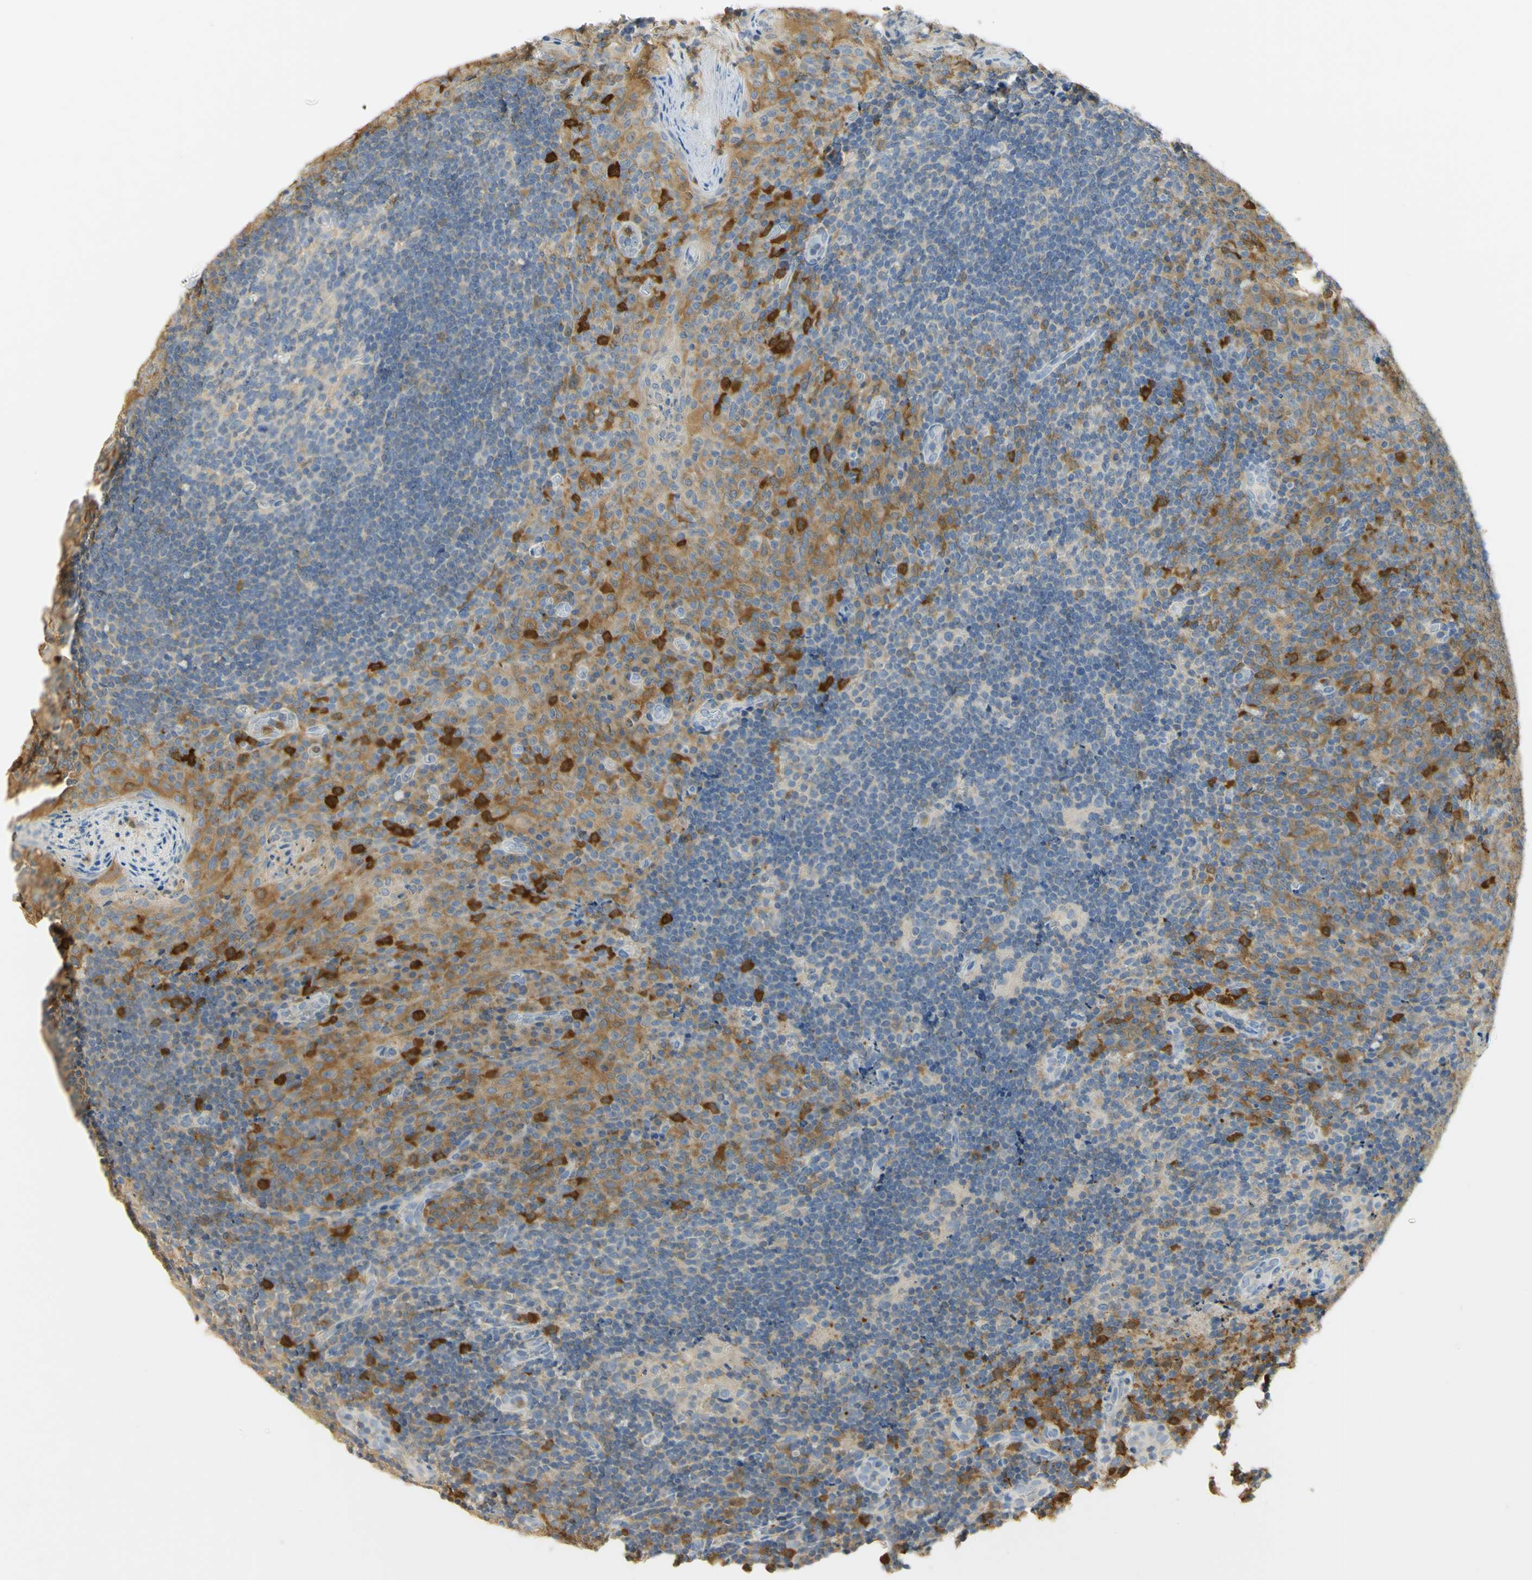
{"staining": {"intensity": "weak", "quantity": "<25%", "location": "cytoplasmic/membranous"}, "tissue": "tonsil", "cell_type": "Germinal center cells", "image_type": "normal", "snomed": [{"axis": "morphology", "description": "Normal tissue, NOS"}, {"axis": "topography", "description": "Tonsil"}], "caption": "DAB (3,3'-diaminobenzidine) immunohistochemical staining of unremarkable human tonsil demonstrates no significant expression in germinal center cells.", "gene": "PAK1", "patient": {"sex": "male", "age": 17}}